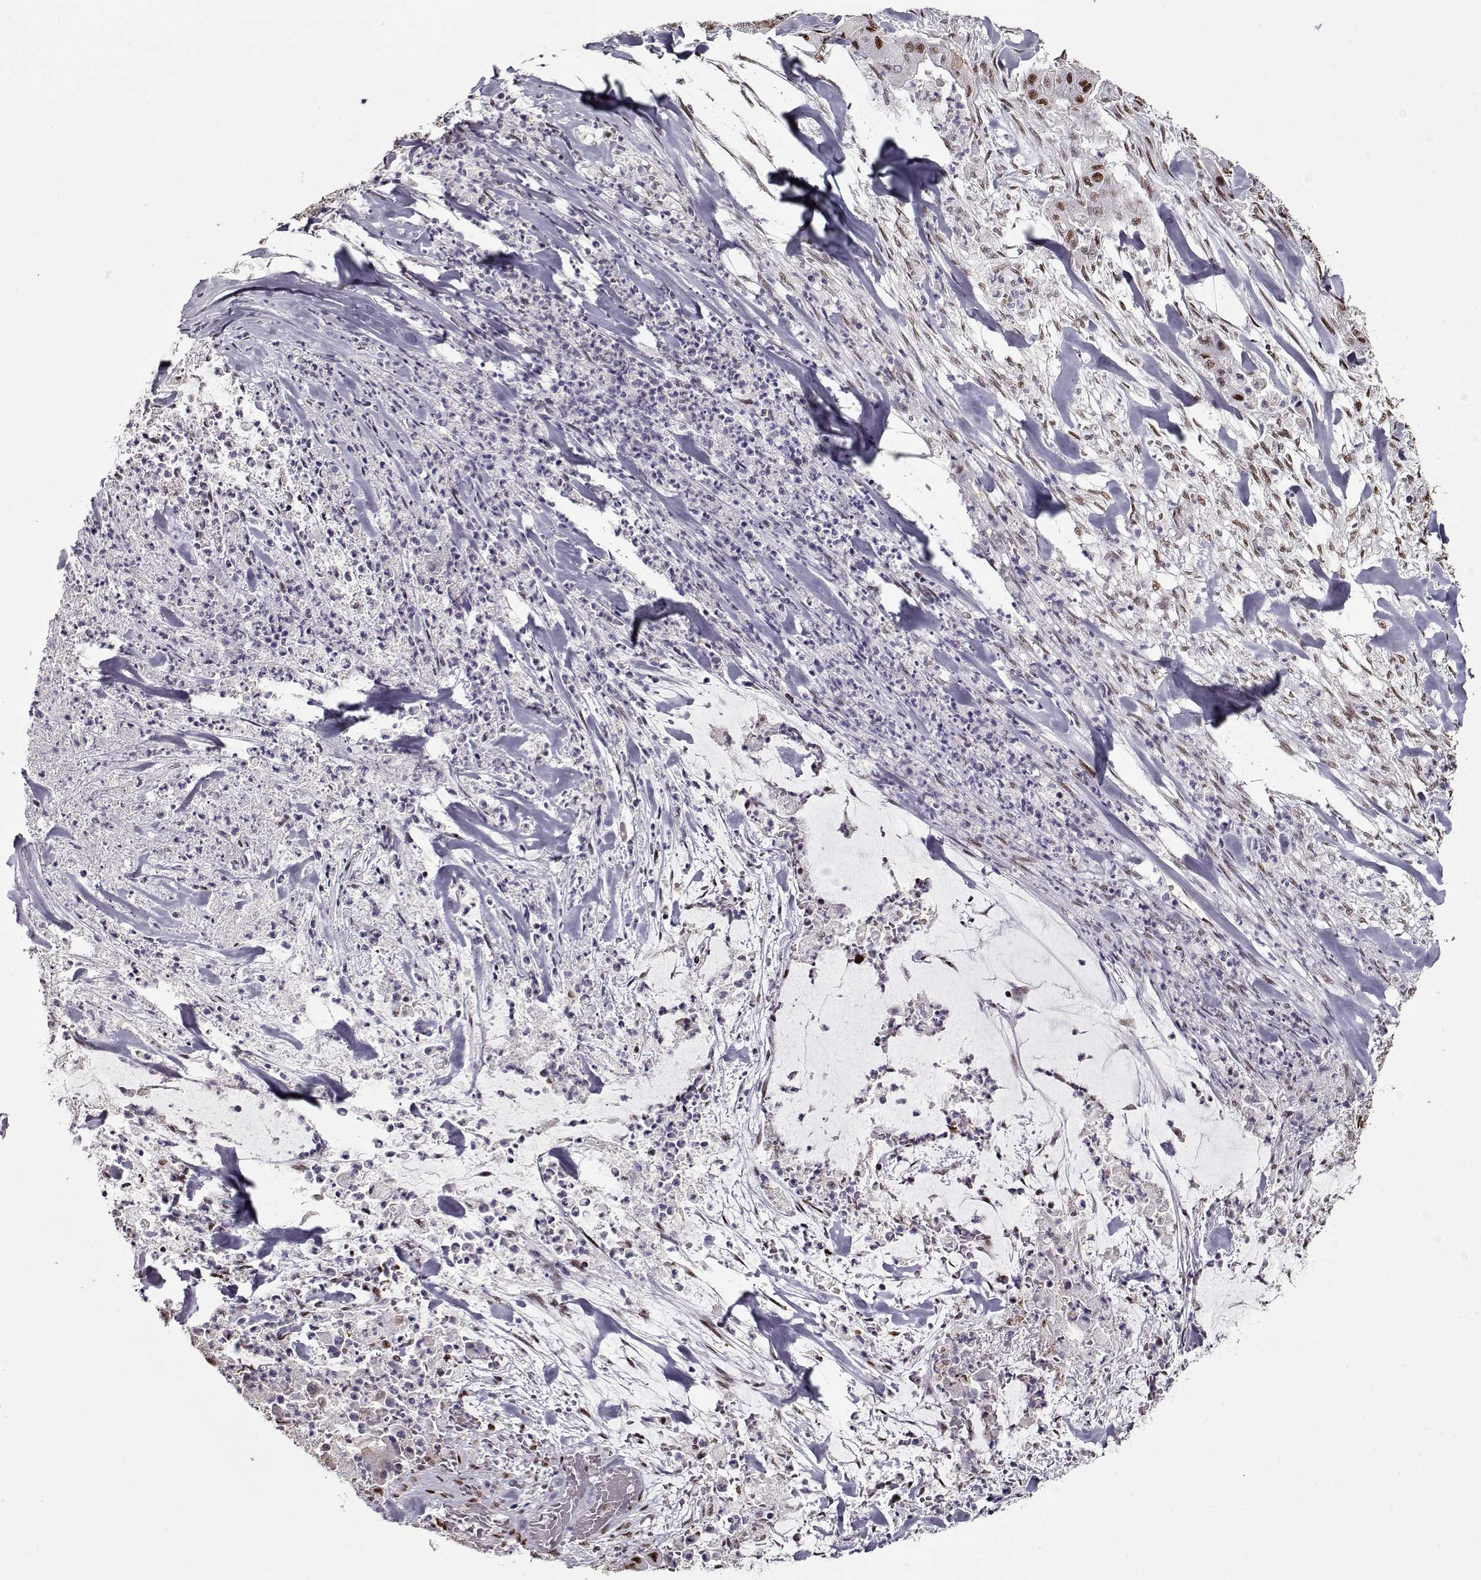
{"staining": {"intensity": "strong", "quantity": ">75%", "location": "nuclear"}, "tissue": "pancreatic cancer", "cell_type": "Tumor cells", "image_type": "cancer", "snomed": [{"axis": "morphology", "description": "Normal tissue, NOS"}, {"axis": "morphology", "description": "Inflammation, NOS"}, {"axis": "morphology", "description": "Adenocarcinoma, NOS"}, {"axis": "topography", "description": "Pancreas"}], "caption": "Pancreatic cancer was stained to show a protein in brown. There is high levels of strong nuclear staining in about >75% of tumor cells.", "gene": "PRMT8", "patient": {"sex": "male", "age": 57}}